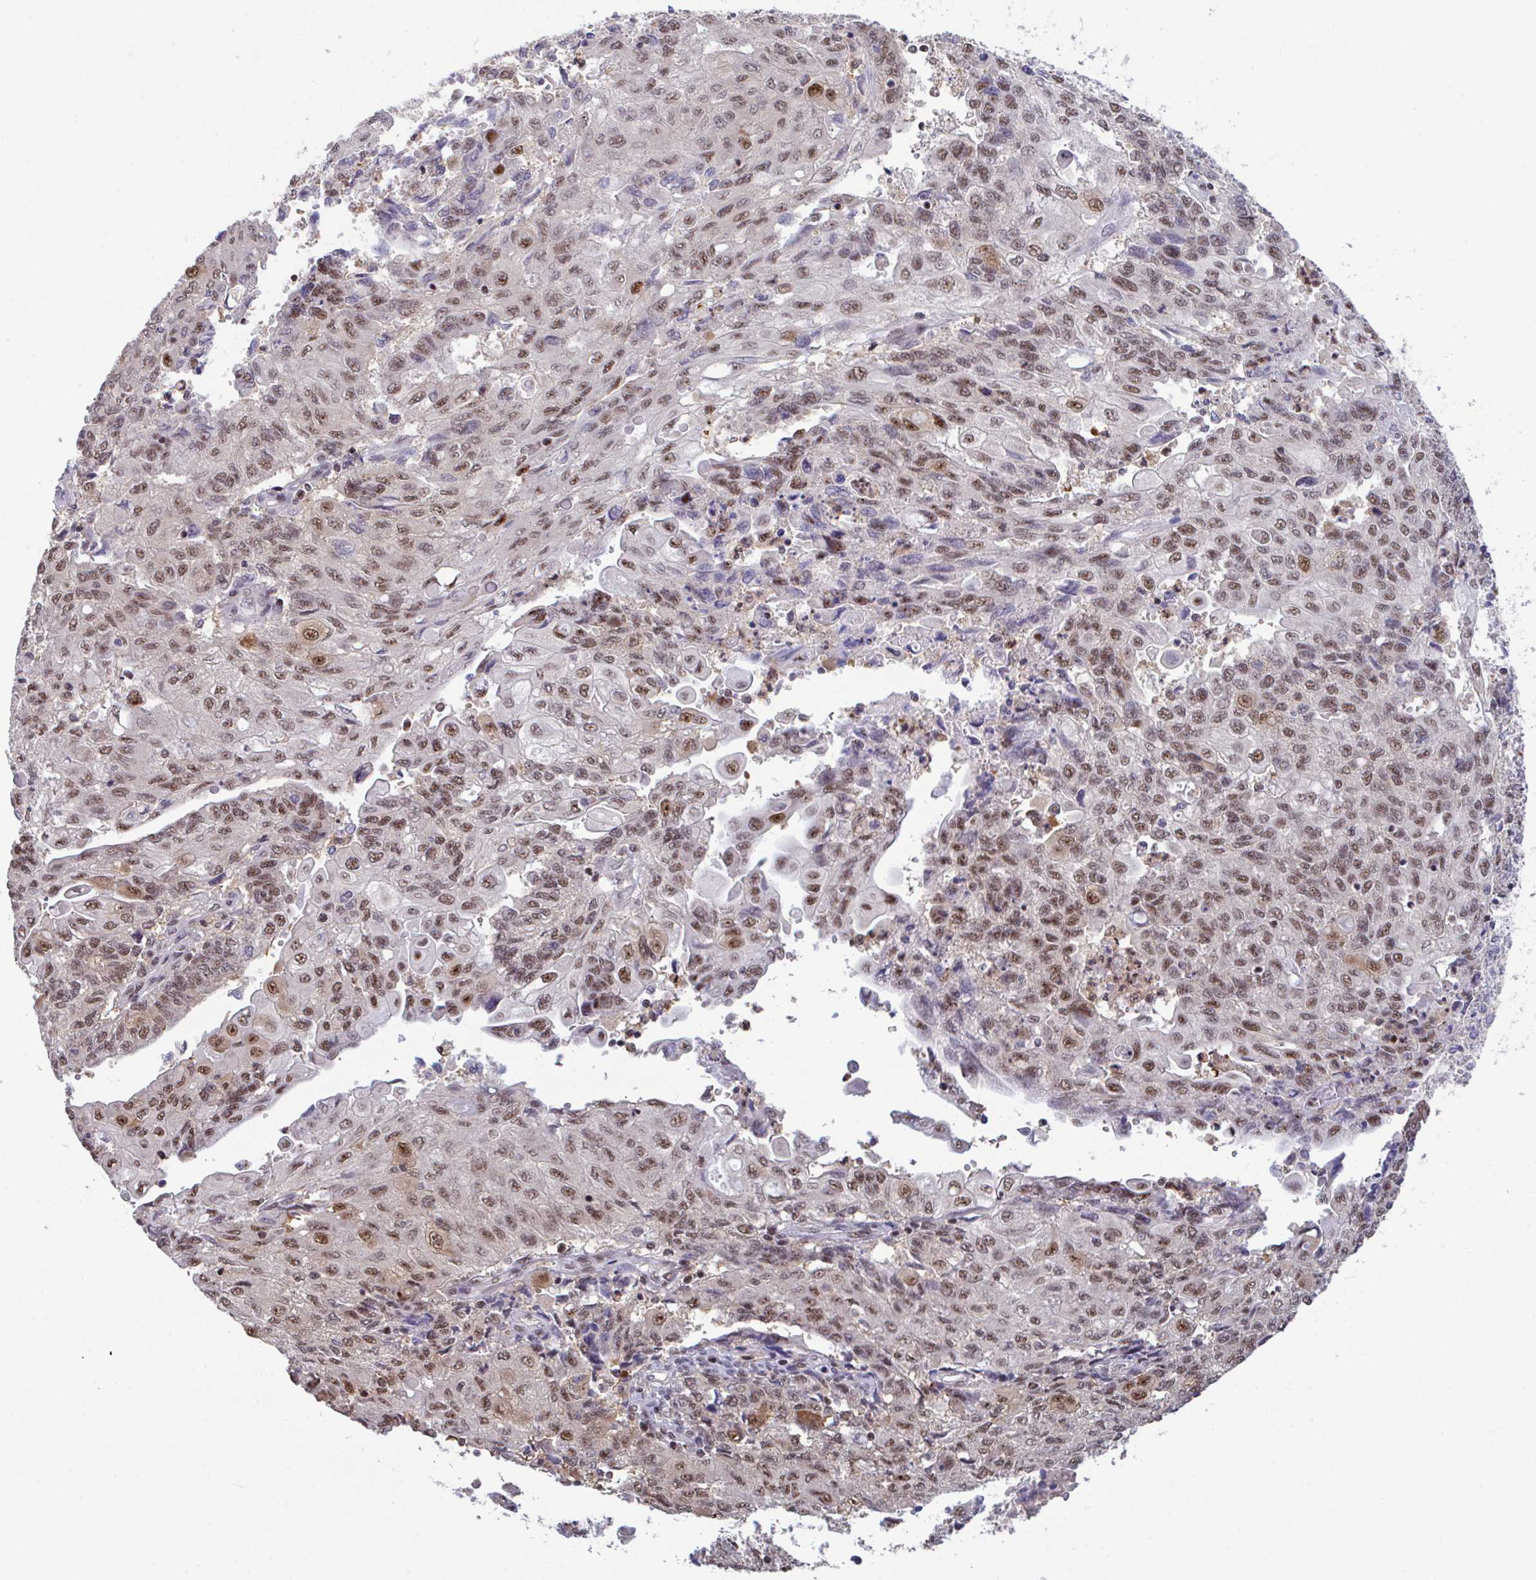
{"staining": {"intensity": "moderate", "quantity": "25%-75%", "location": "nuclear"}, "tissue": "endometrial cancer", "cell_type": "Tumor cells", "image_type": "cancer", "snomed": [{"axis": "morphology", "description": "Adenocarcinoma, NOS"}, {"axis": "topography", "description": "Endometrium"}], "caption": "The micrograph demonstrates staining of endometrial adenocarcinoma, revealing moderate nuclear protein positivity (brown color) within tumor cells.", "gene": "OR6K3", "patient": {"sex": "female", "age": 54}}